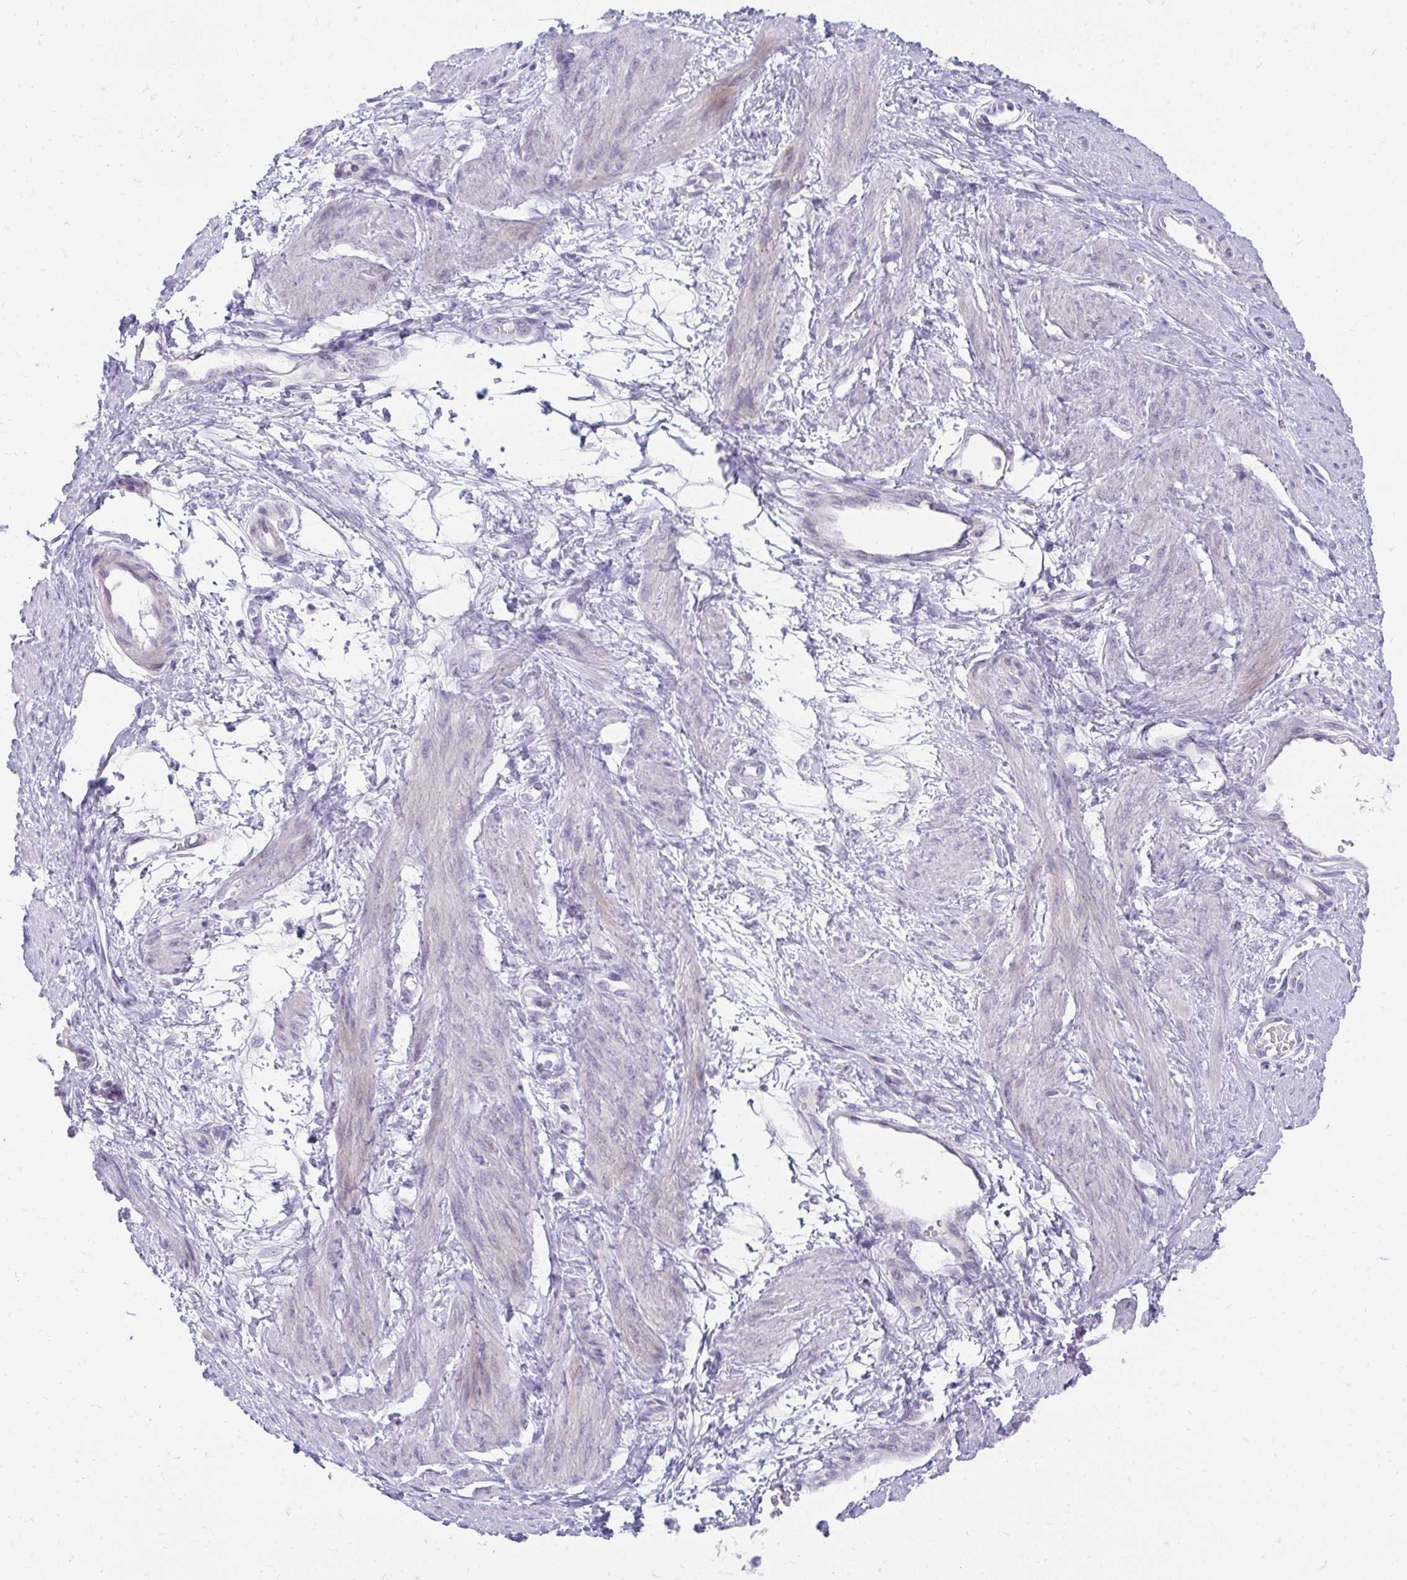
{"staining": {"intensity": "negative", "quantity": "none", "location": "none"}, "tissue": "smooth muscle", "cell_type": "Smooth muscle cells", "image_type": "normal", "snomed": [{"axis": "morphology", "description": "Normal tissue, NOS"}, {"axis": "topography", "description": "Smooth muscle"}, {"axis": "topography", "description": "Uterus"}], "caption": "A high-resolution photomicrograph shows immunohistochemistry staining of unremarkable smooth muscle, which shows no significant positivity in smooth muscle cells.", "gene": "PRRG3", "patient": {"sex": "female", "age": 39}}